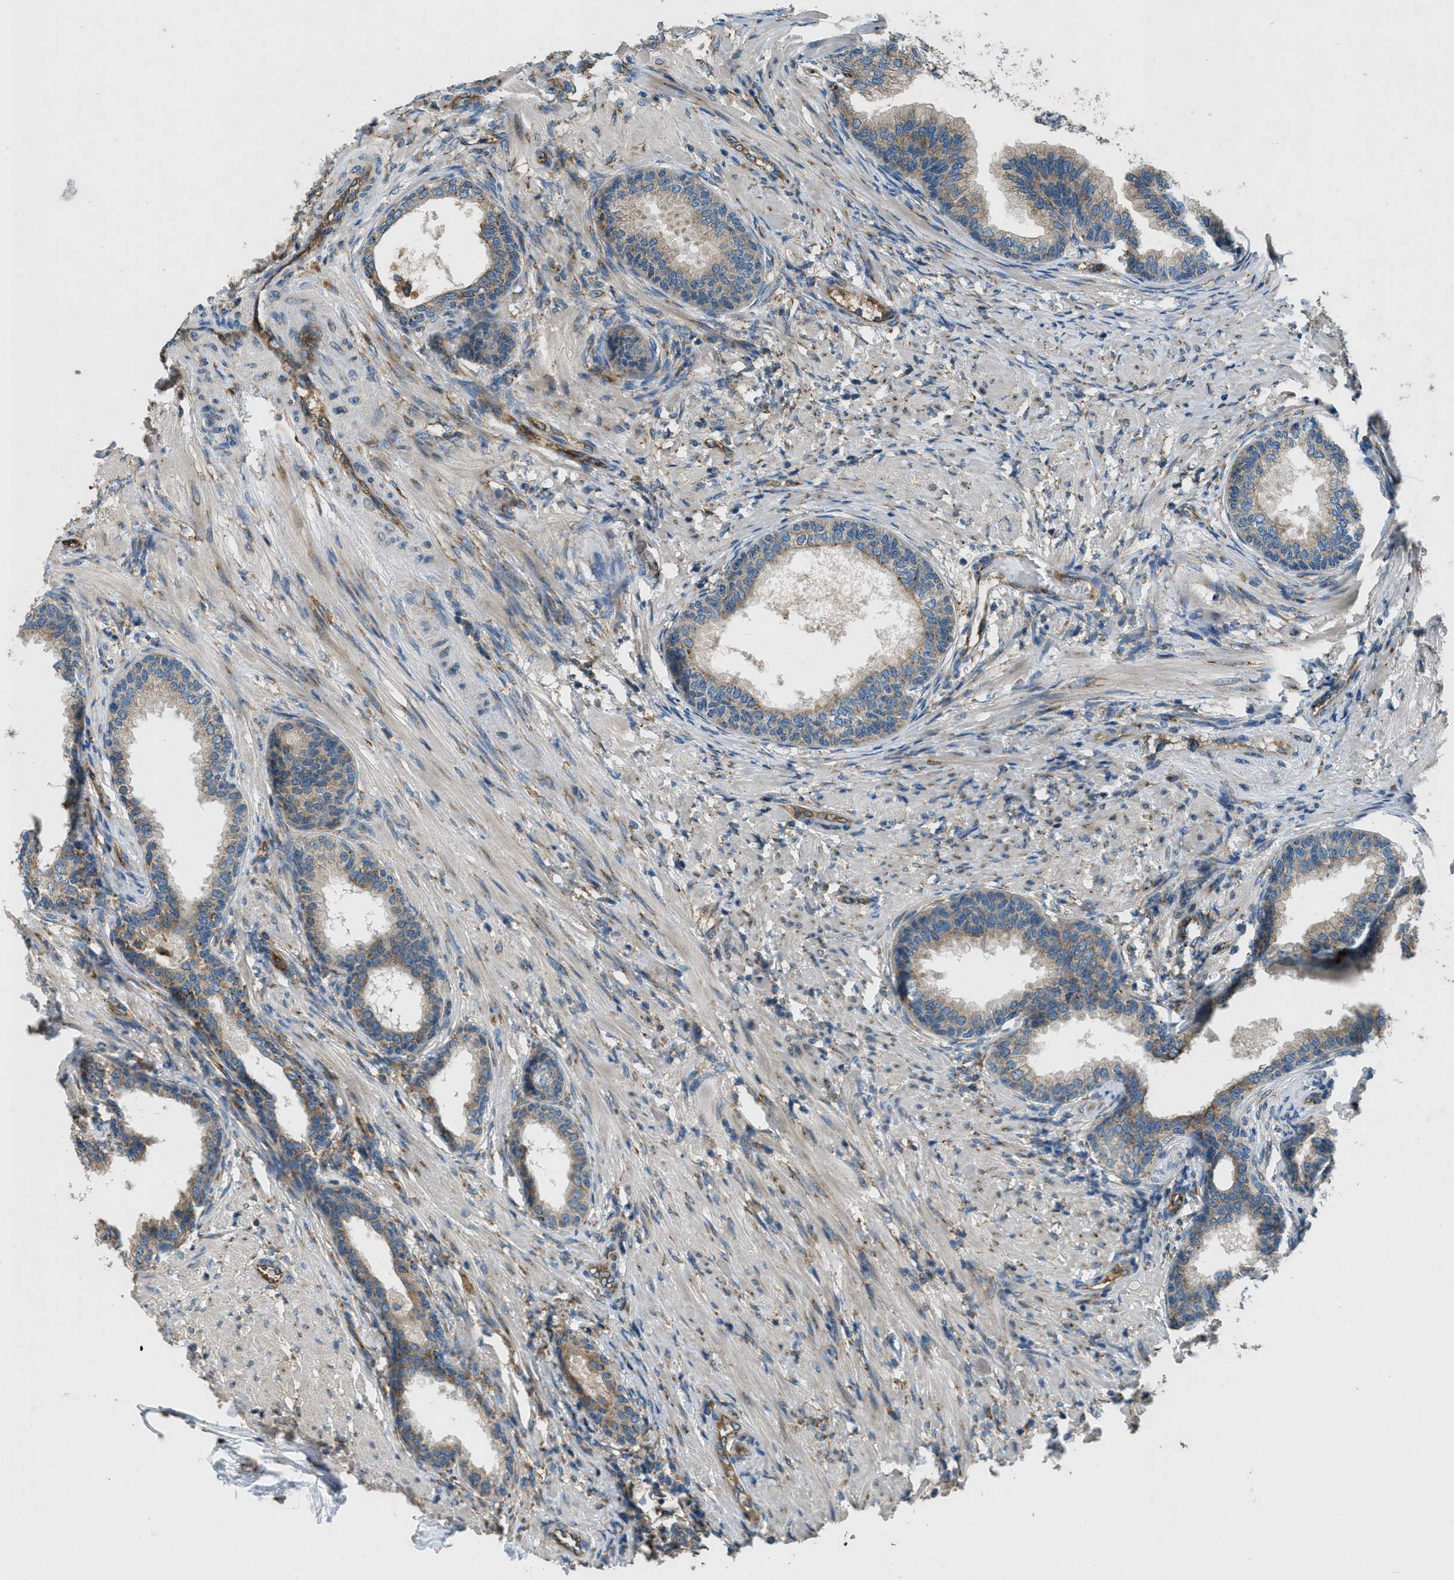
{"staining": {"intensity": "moderate", "quantity": "25%-75%", "location": "cytoplasmic/membranous"}, "tissue": "prostate", "cell_type": "Glandular cells", "image_type": "normal", "snomed": [{"axis": "morphology", "description": "Normal tissue, NOS"}, {"axis": "topography", "description": "Prostate"}], "caption": "Immunohistochemistry (DAB) staining of unremarkable prostate exhibits moderate cytoplasmic/membranous protein expression in approximately 25%-75% of glandular cells.", "gene": "GIMAP8", "patient": {"sex": "male", "age": 76}}